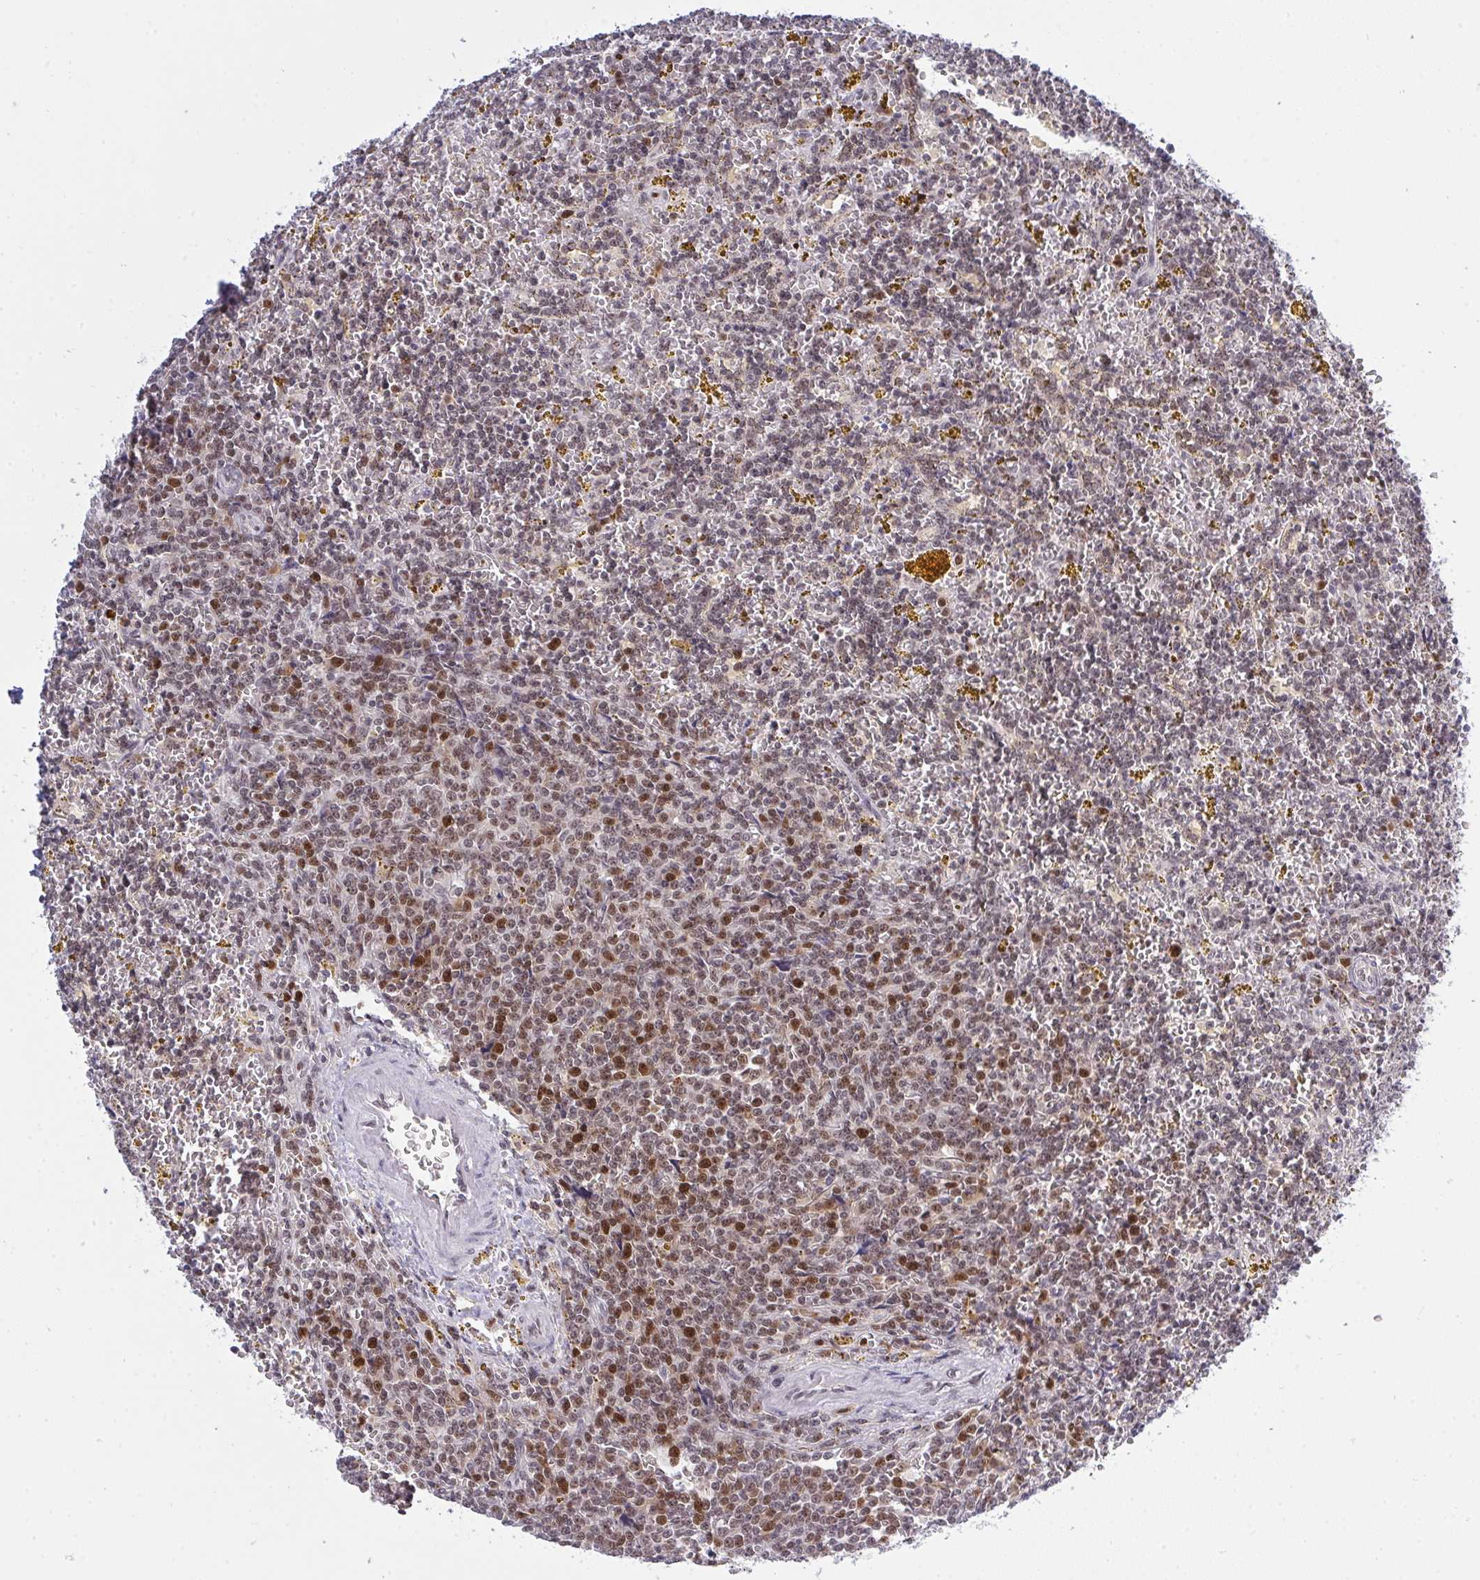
{"staining": {"intensity": "moderate", "quantity": "25%-75%", "location": "nuclear"}, "tissue": "lymphoma", "cell_type": "Tumor cells", "image_type": "cancer", "snomed": [{"axis": "morphology", "description": "Malignant lymphoma, non-Hodgkin's type, Low grade"}, {"axis": "topography", "description": "Spleen"}, {"axis": "topography", "description": "Lymph node"}], "caption": "A histopathology image of human malignant lymphoma, non-Hodgkin's type (low-grade) stained for a protein displays moderate nuclear brown staining in tumor cells. (IHC, brightfield microscopy, high magnification).", "gene": "RFC4", "patient": {"sex": "female", "age": 66}}